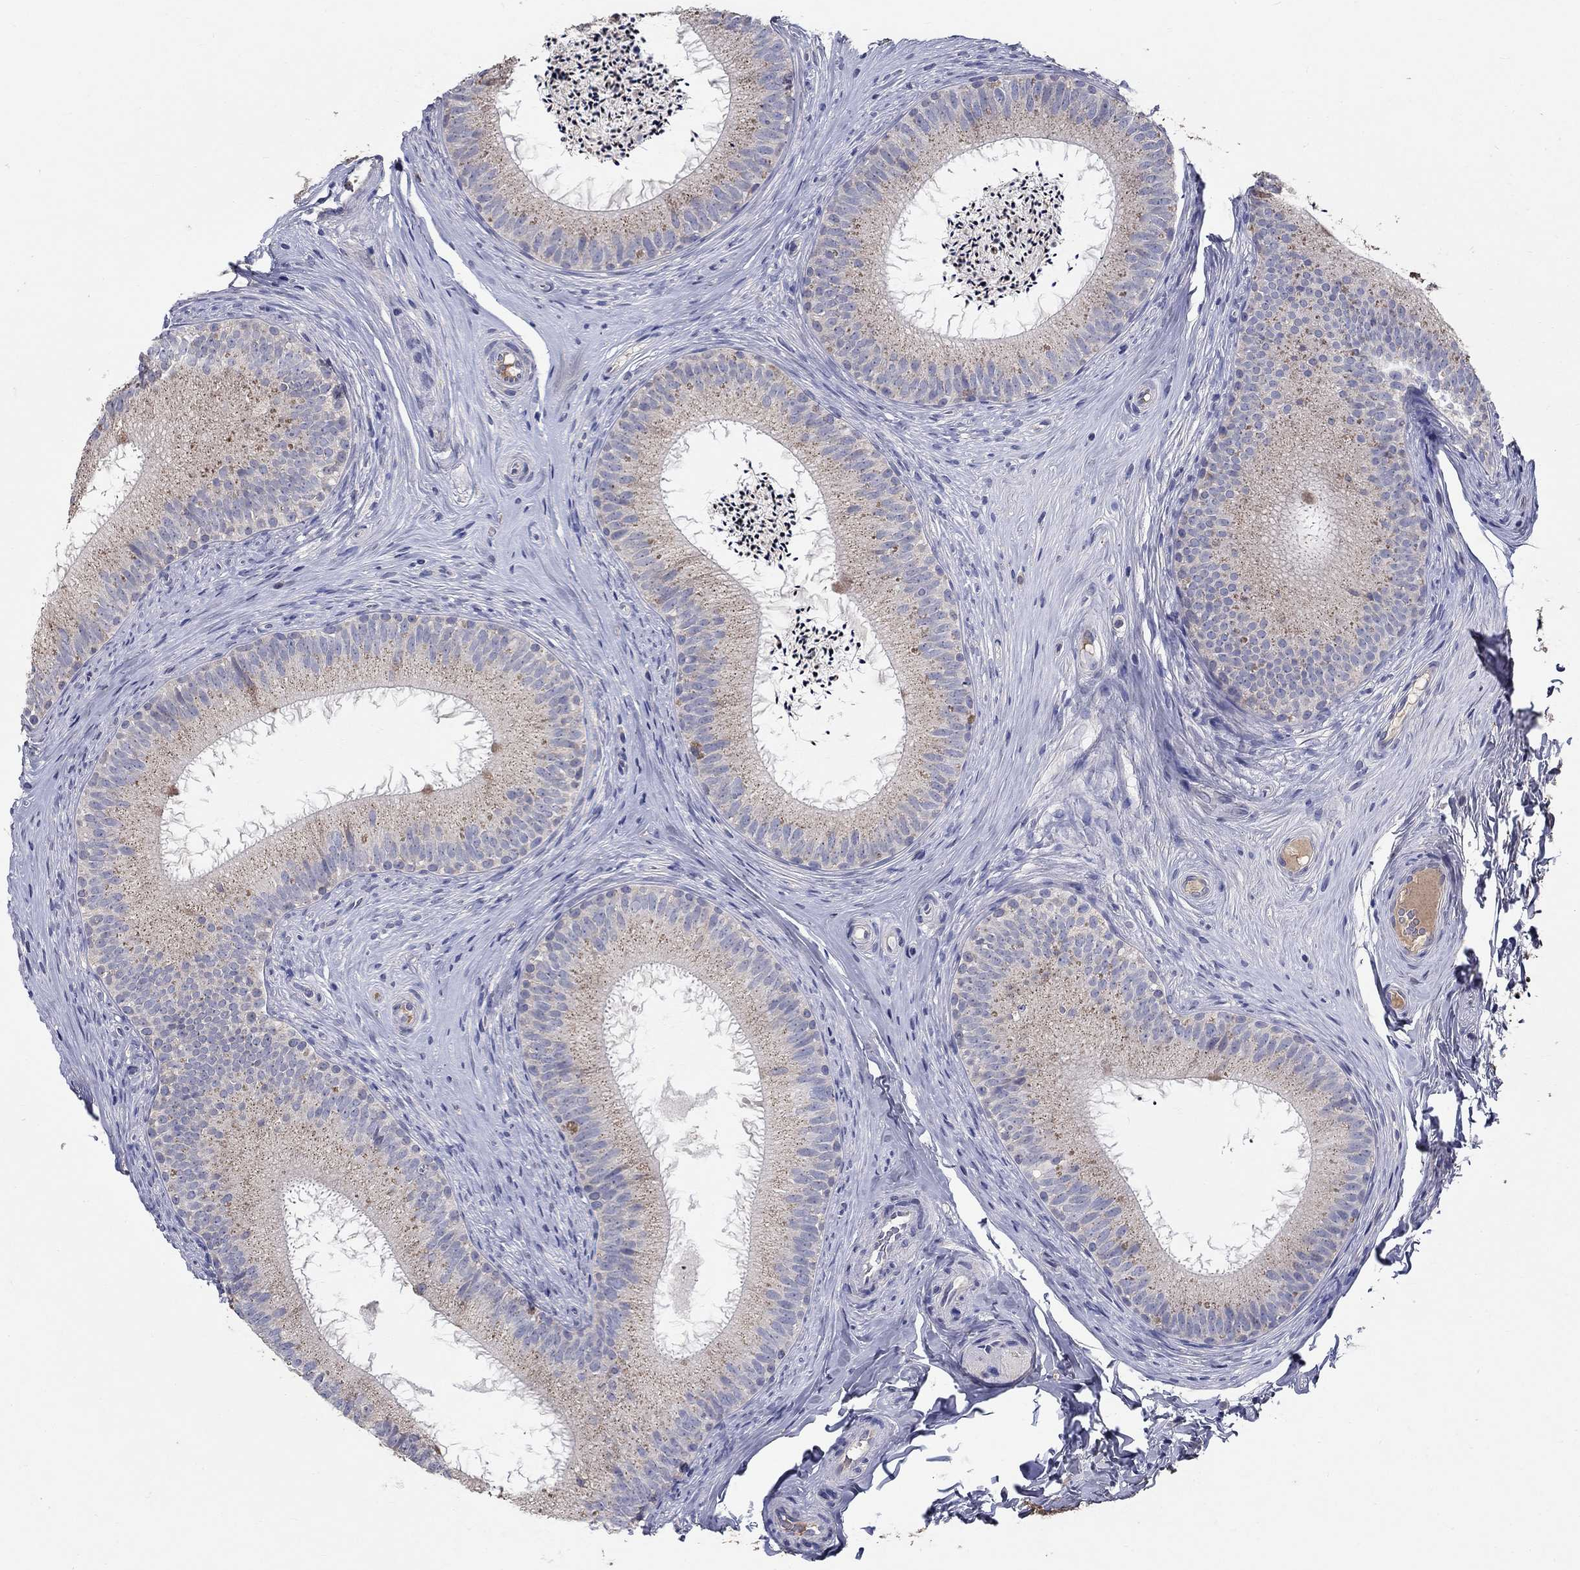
{"staining": {"intensity": "negative", "quantity": "none", "location": "none"}, "tissue": "epididymis", "cell_type": "Glandular cells", "image_type": "normal", "snomed": [{"axis": "morphology", "description": "Normal tissue, NOS"}, {"axis": "morphology", "description": "Carcinoma, Embryonal, NOS"}, {"axis": "topography", "description": "Testis"}, {"axis": "topography", "description": "Epididymis"}], "caption": "IHC of normal human epididymis exhibits no staining in glandular cells.", "gene": "PROZ", "patient": {"sex": "male", "age": 24}}